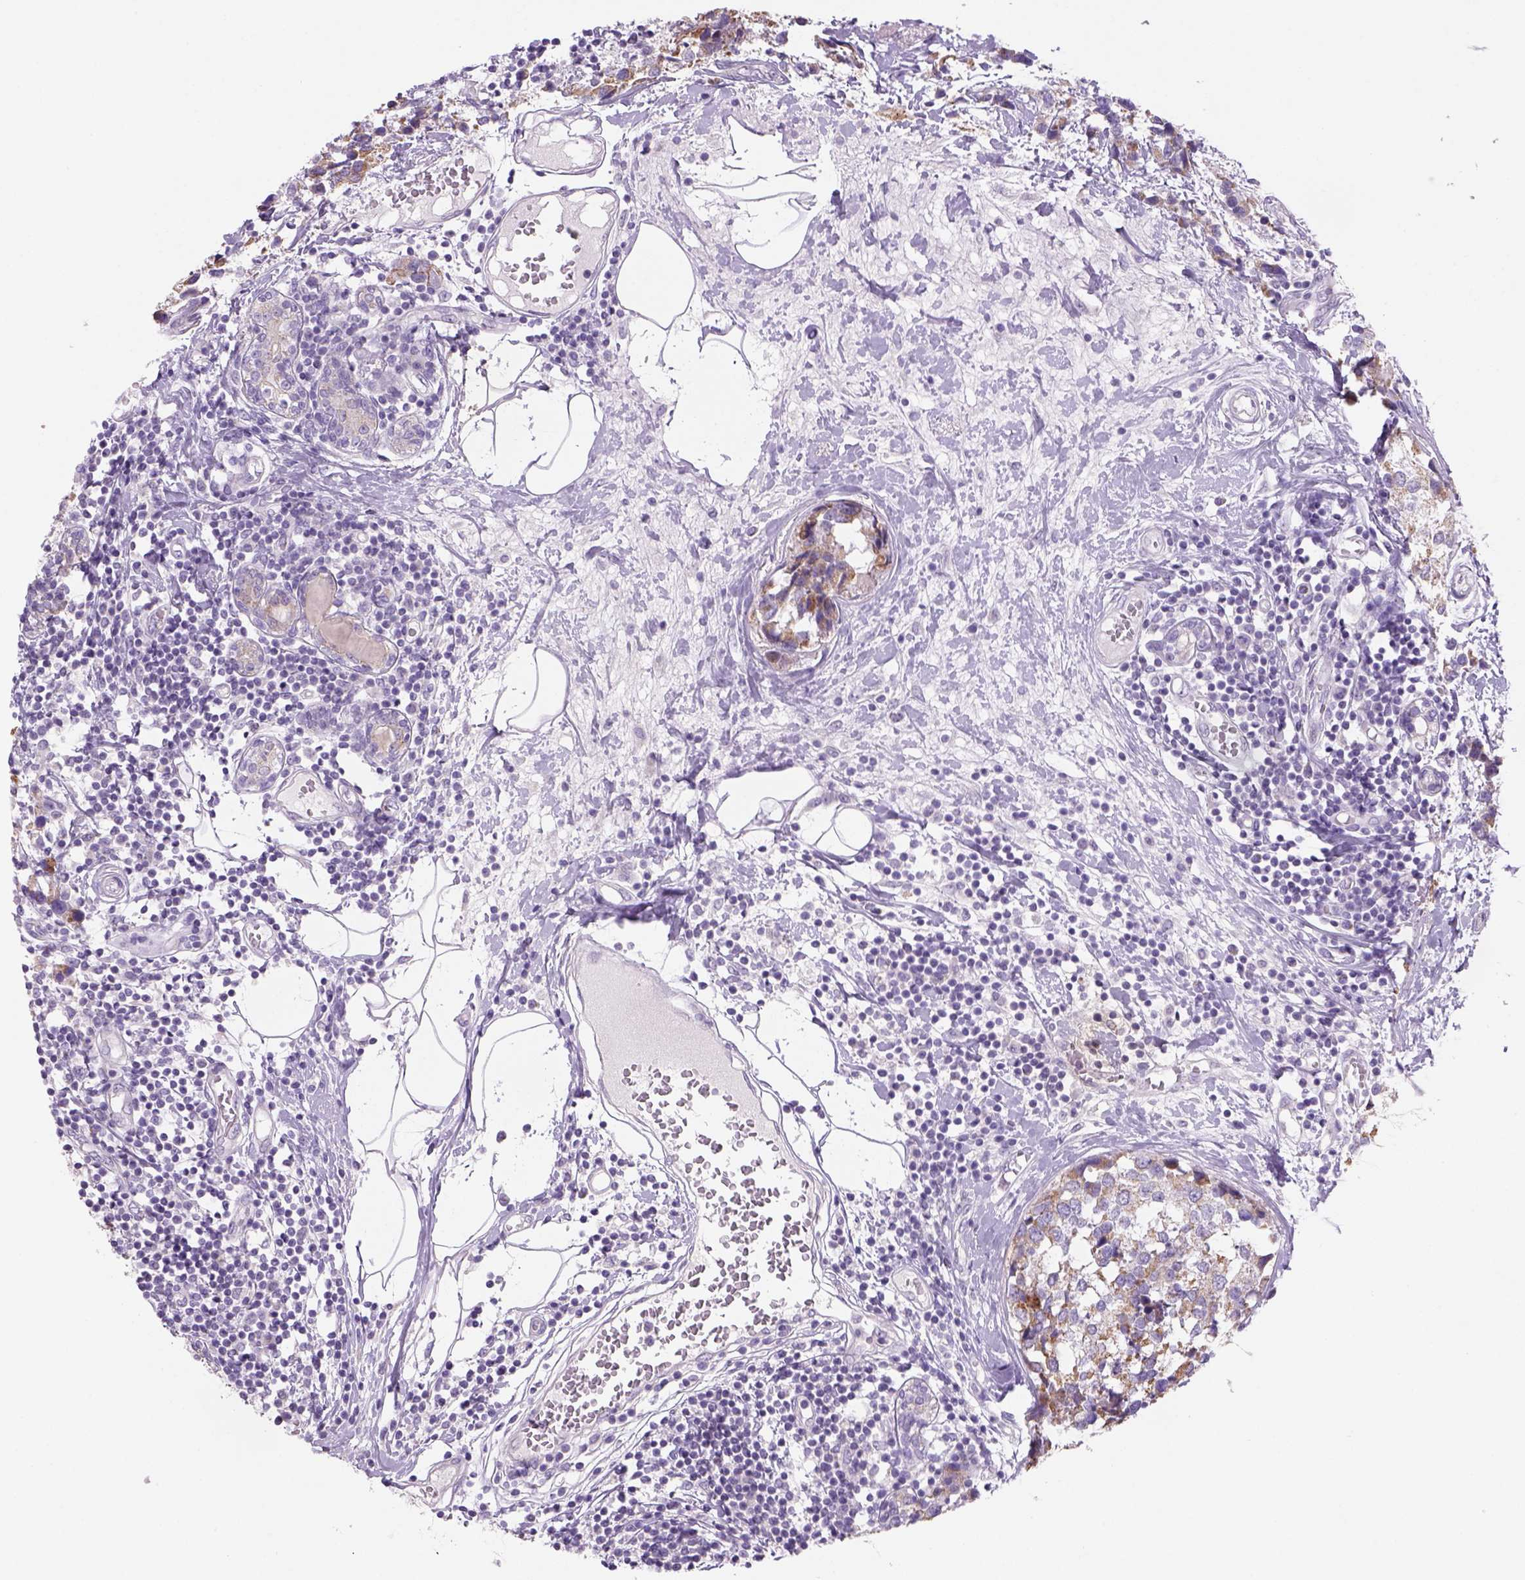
{"staining": {"intensity": "moderate", "quantity": "<25%", "location": "cytoplasmic/membranous"}, "tissue": "breast cancer", "cell_type": "Tumor cells", "image_type": "cancer", "snomed": [{"axis": "morphology", "description": "Lobular carcinoma"}, {"axis": "topography", "description": "Breast"}], "caption": "Immunohistochemical staining of breast cancer (lobular carcinoma) shows moderate cytoplasmic/membranous protein positivity in about <25% of tumor cells.", "gene": "ADGRV1", "patient": {"sex": "female", "age": 59}}